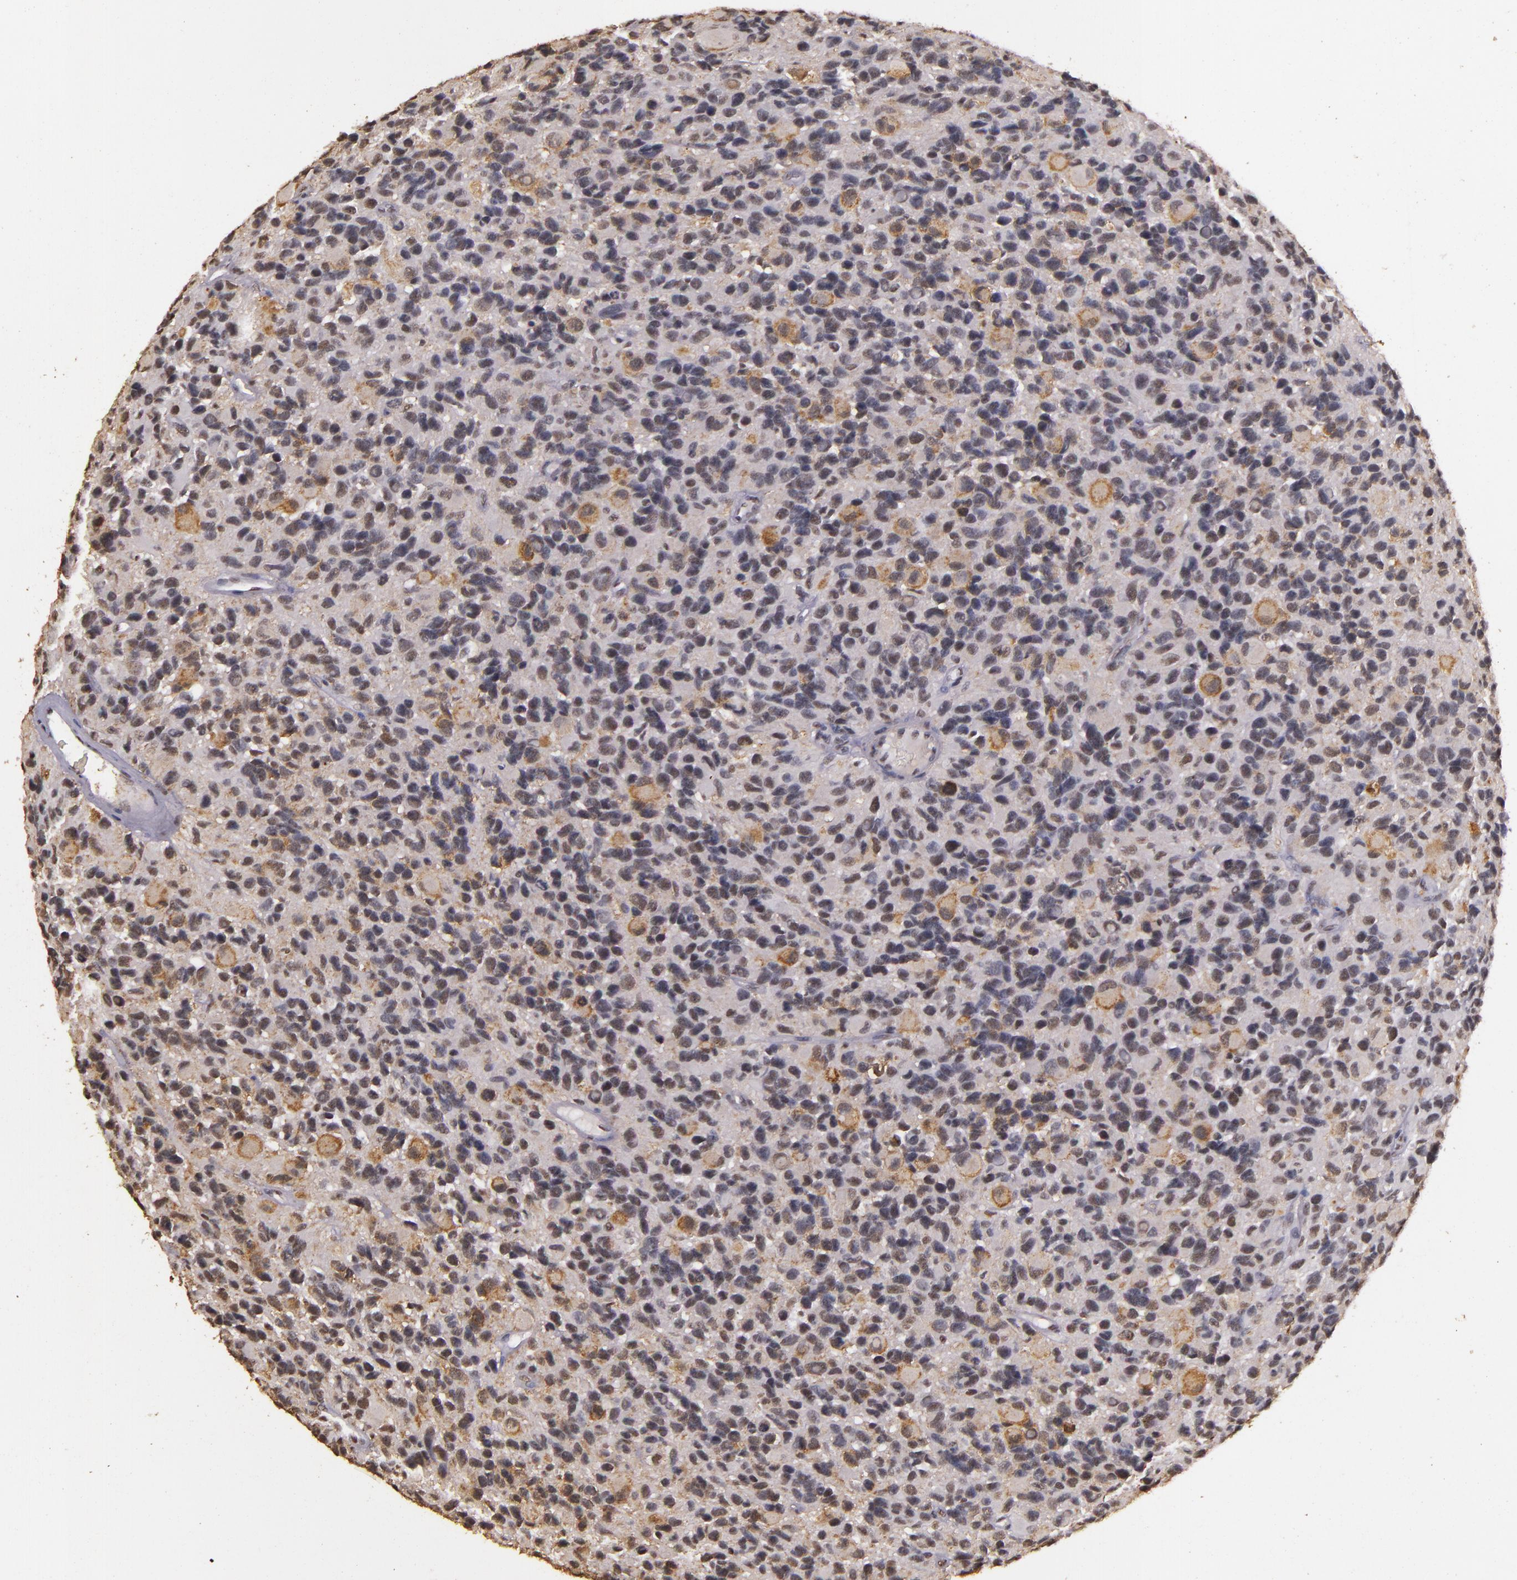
{"staining": {"intensity": "weak", "quantity": "<25%", "location": "nuclear"}, "tissue": "glioma", "cell_type": "Tumor cells", "image_type": "cancer", "snomed": [{"axis": "morphology", "description": "Glioma, malignant, High grade"}, {"axis": "topography", "description": "Brain"}], "caption": "Histopathology image shows no protein staining in tumor cells of glioma tissue. (Brightfield microscopy of DAB immunohistochemistry at high magnification).", "gene": "CBX3", "patient": {"sex": "male", "age": 77}}